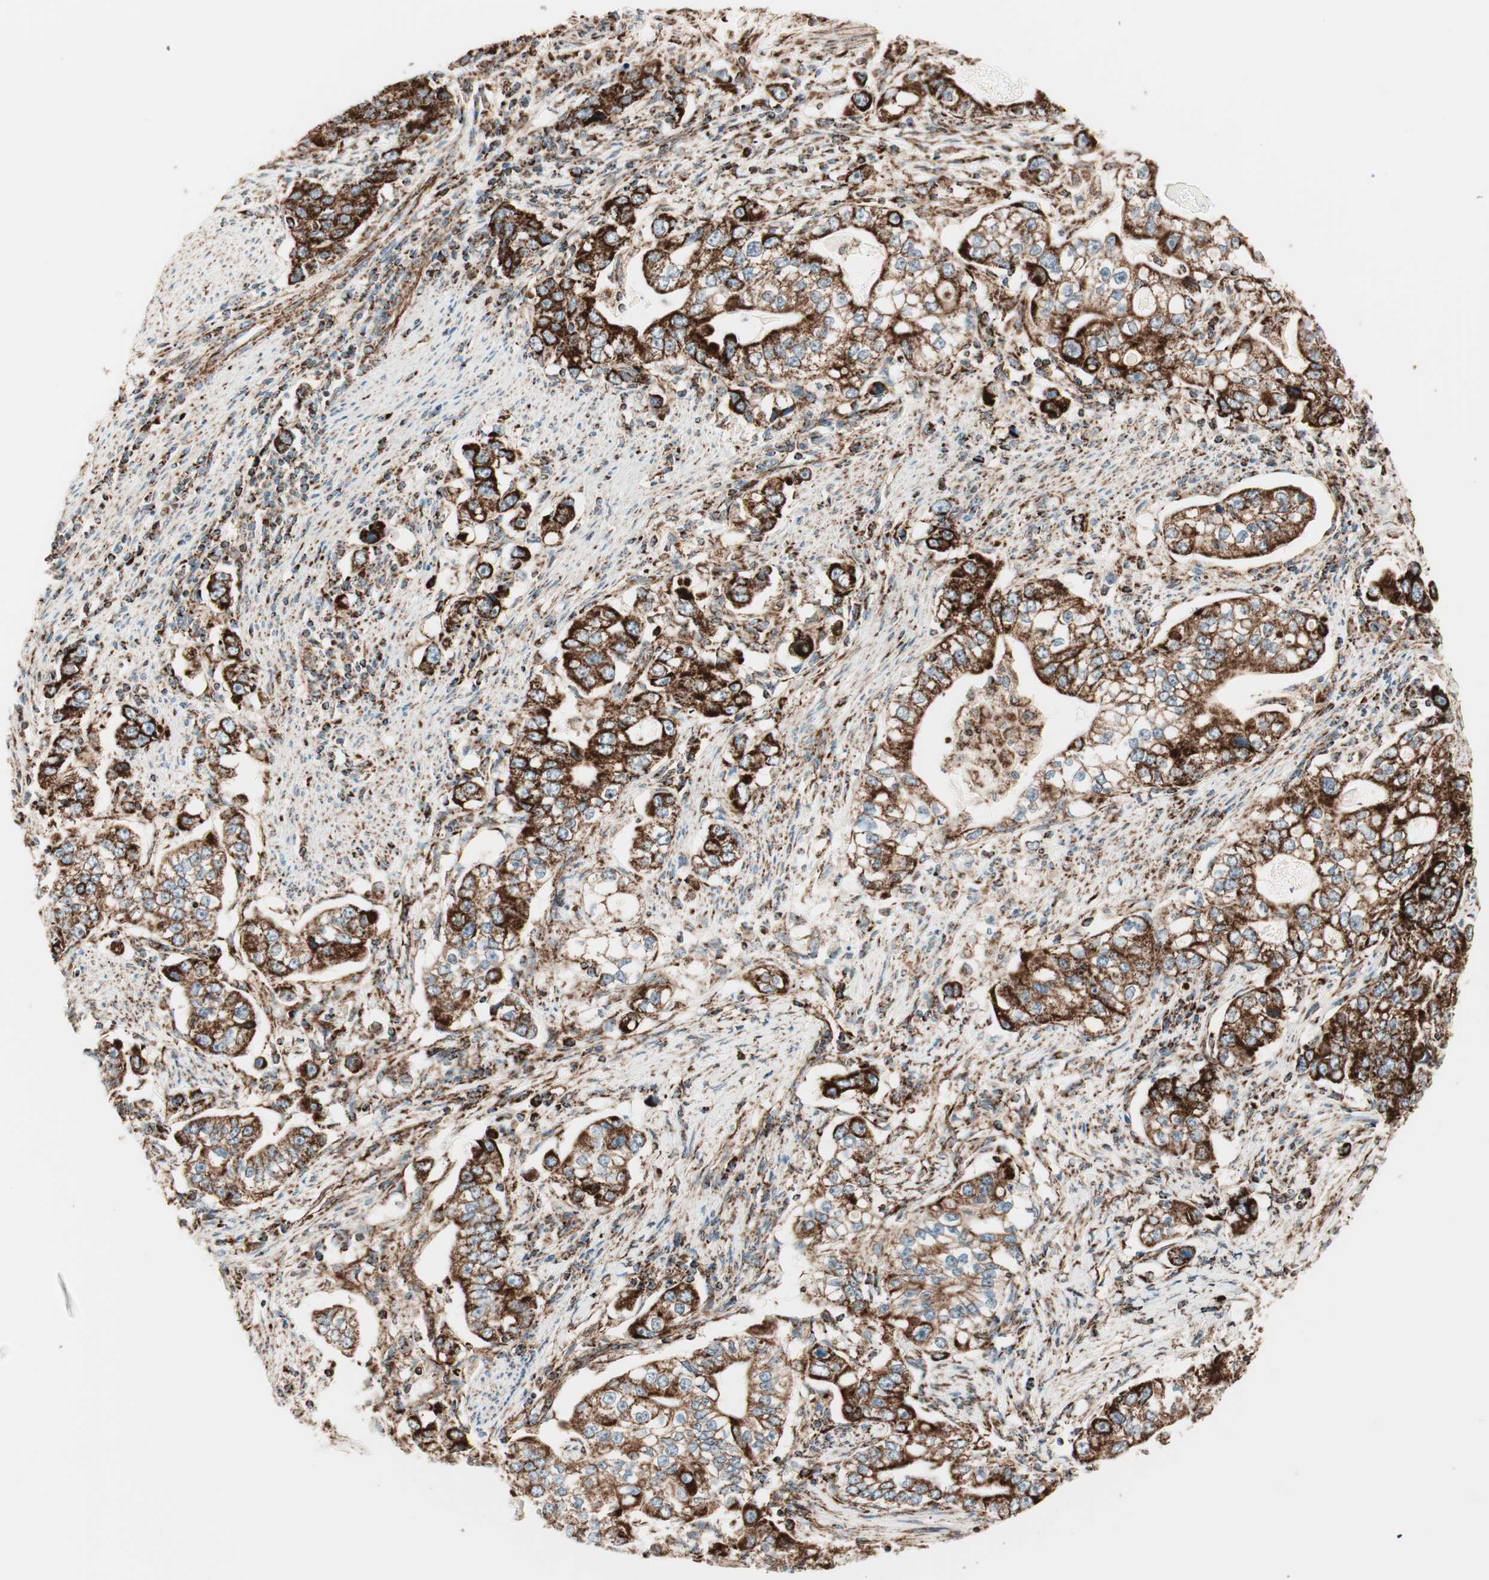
{"staining": {"intensity": "strong", "quantity": ">75%", "location": "cytoplasmic/membranous"}, "tissue": "stomach cancer", "cell_type": "Tumor cells", "image_type": "cancer", "snomed": [{"axis": "morphology", "description": "Adenocarcinoma, NOS"}, {"axis": "topography", "description": "Stomach, lower"}], "caption": "A micrograph of adenocarcinoma (stomach) stained for a protein reveals strong cytoplasmic/membranous brown staining in tumor cells.", "gene": "TOMM22", "patient": {"sex": "female", "age": 72}}